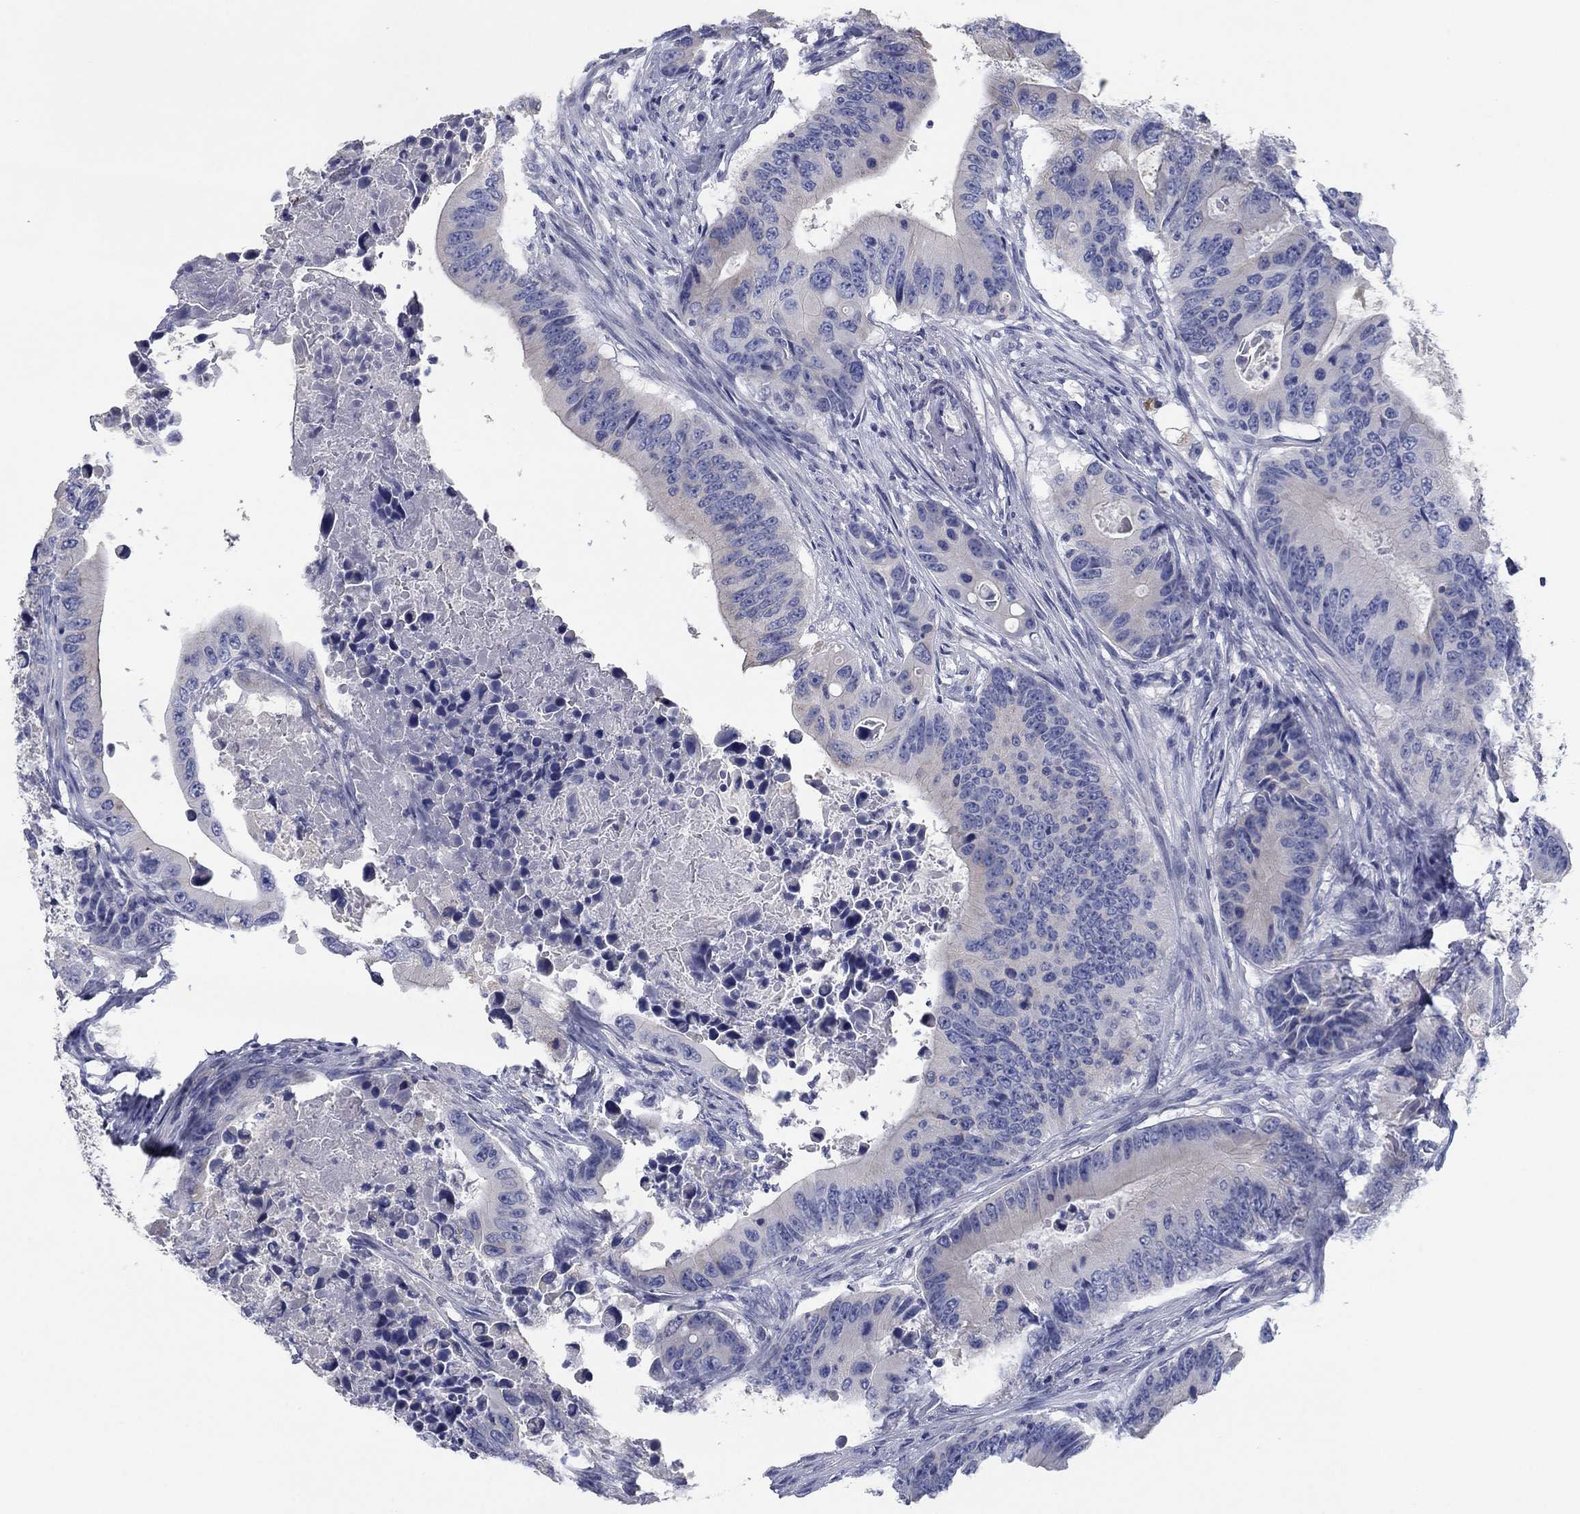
{"staining": {"intensity": "negative", "quantity": "none", "location": "none"}, "tissue": "colorectal cancer", "cell_type": "Tumor cells", "image_type": "cancer", "snomed": [{"axis": "morphology", "description": "Adenocarcinoma, NOS"}, {"axis": "topography", "description": "Colon"}], "caption": "Immunohistochemistry photomicrograph of neoplastic tissue: human colorectal cancer (adenocarcinoma) stained with DAB (3,3'-diaminobenzidine) shows no significant protein expression in tumor cells.", "gene": "APOC3", "patient": {"sex": "female", "age": 90}}